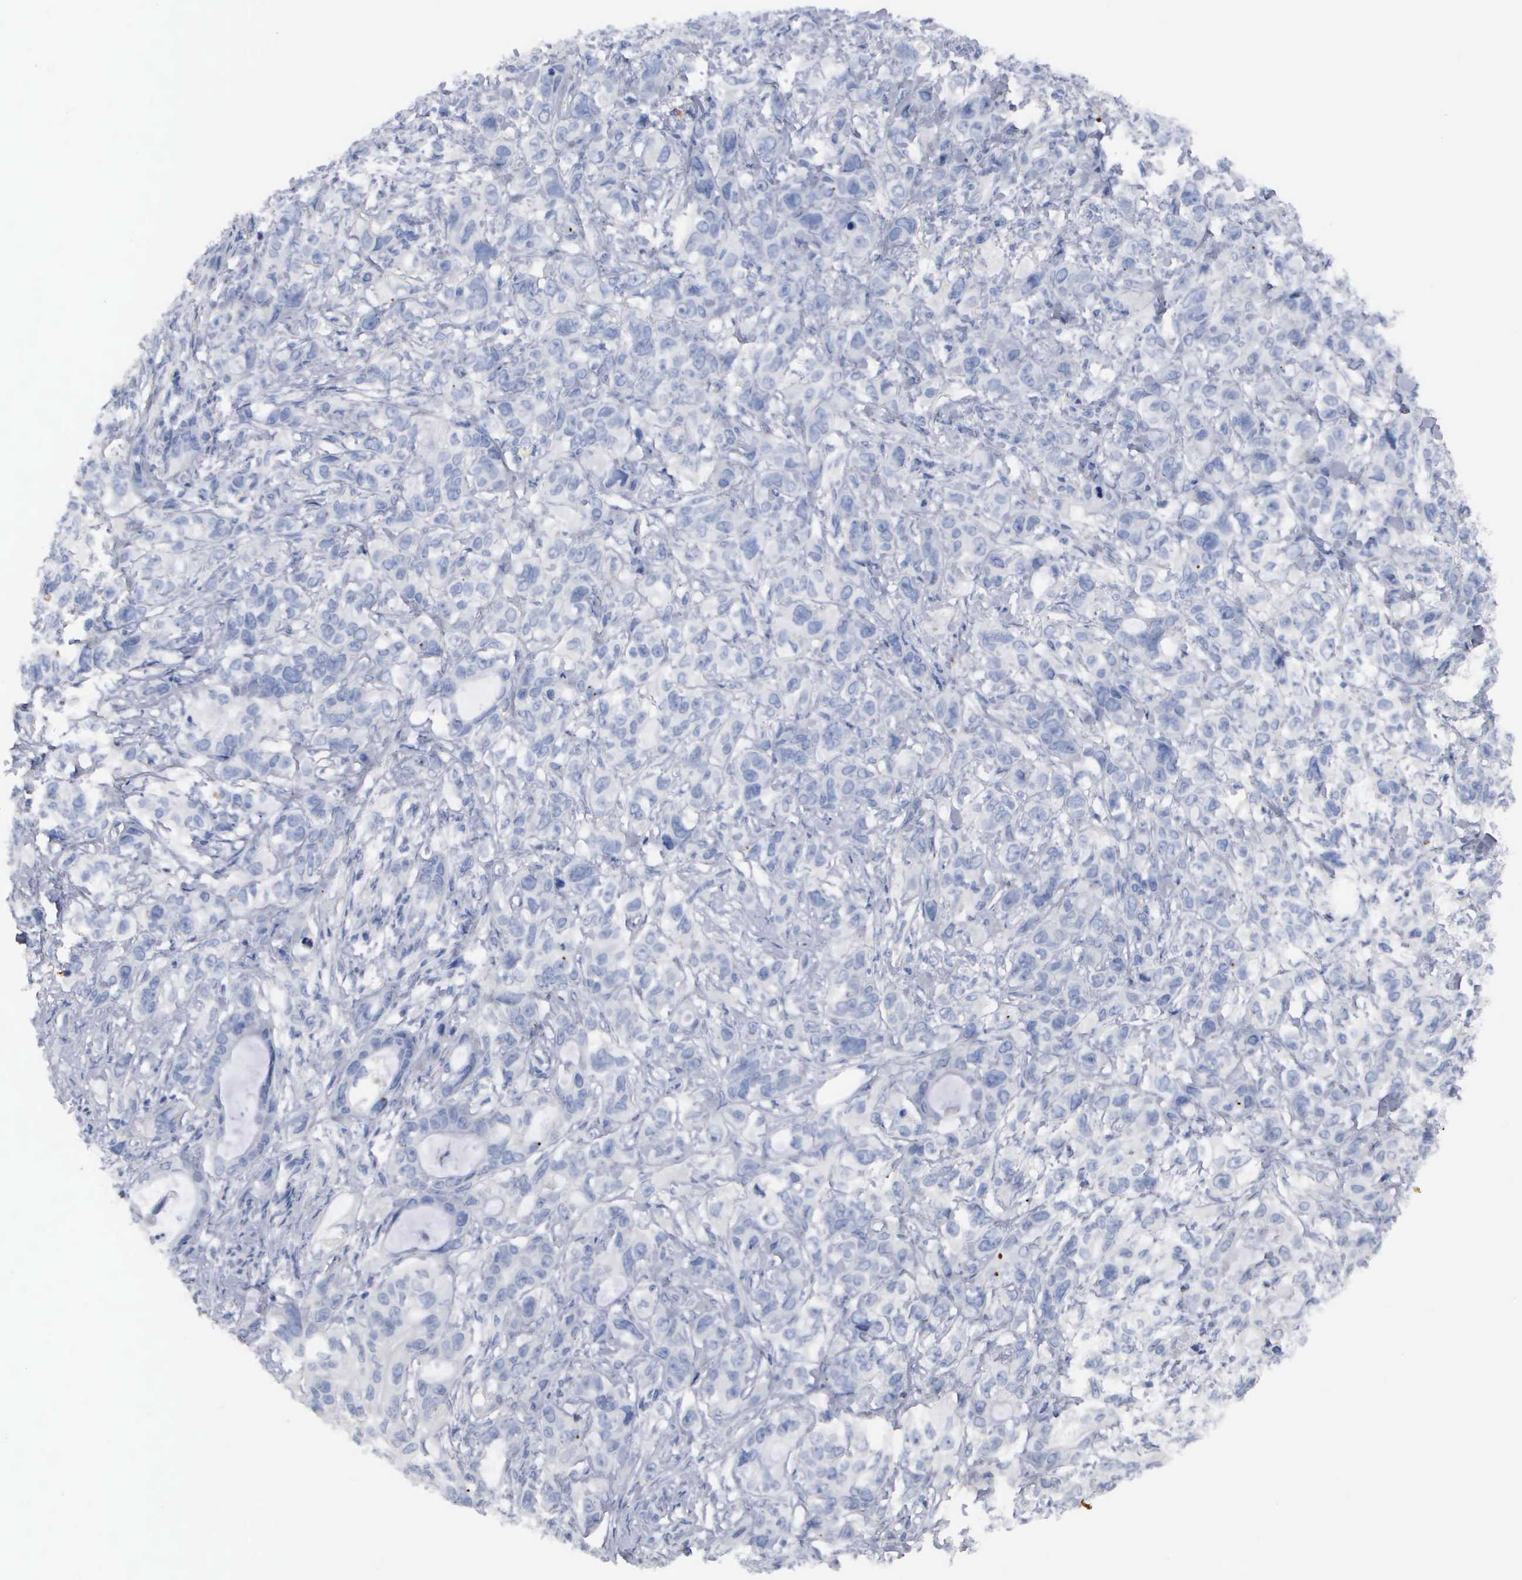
{"staining": {"intensity": "negative", "quantity": "none", "location": "none"}, "tissue": "stomach cancer", "cell_type": "Tumor cells", "image_type": "cancer", "snomed": [{"axis": "morphology", "description": "Adenocarcinoma, NOS"}, {"axis": "topography", "description": "Stomach, upper"}], "caption": "Immunohistochemistry photomicrograph of adenocarcinoma (stomach) stained for a protein (brown), which displays no positivity in tumor cells. Brightfield microscopy of immunohistochemistry (IHC) stained with DAB (3,3'-diaminobenzidine) (brown) and hematoxylin (blue), captured at high magnification.", "gene": "ASPHD2", "patient": {"sex": "male", "age": 47}}